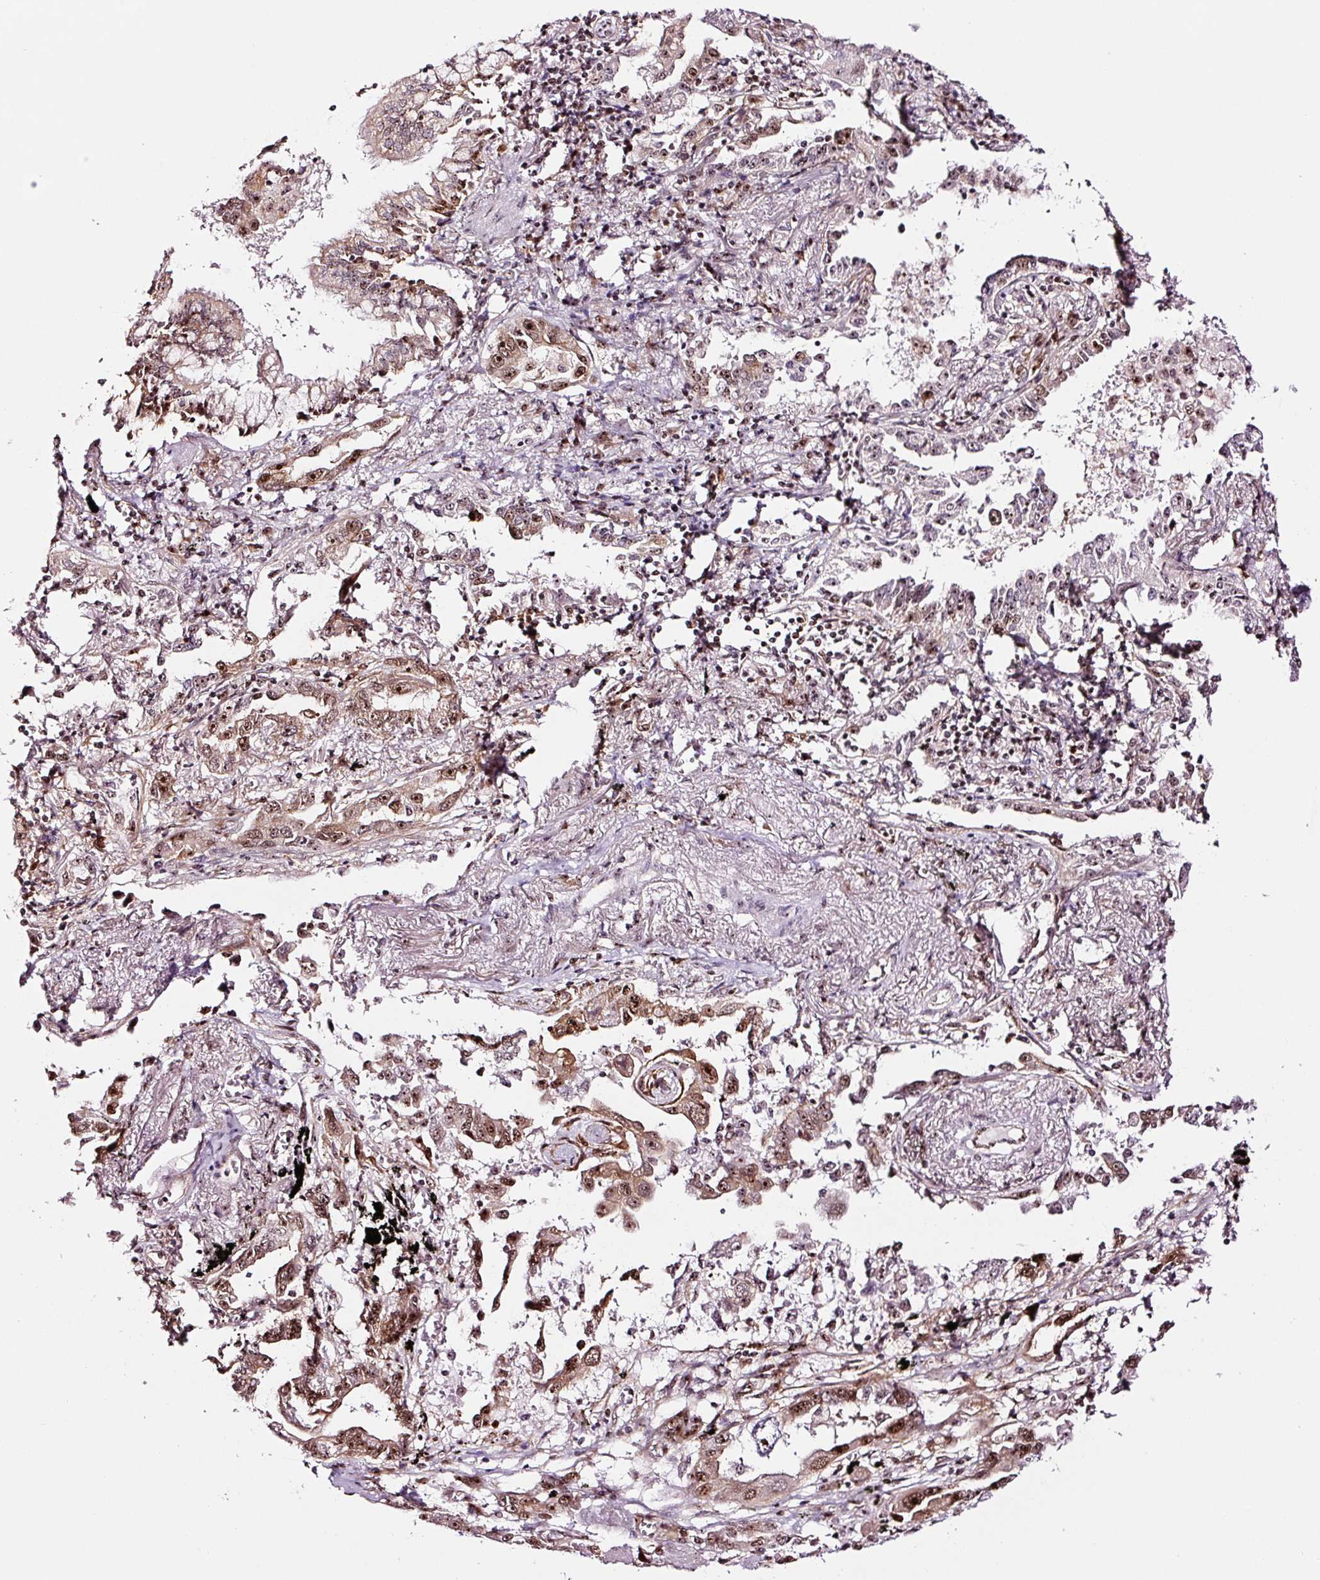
{"staining": {"intensity": "strong", "quantity": ">75%", "location": "cytoplasmic/membranous,nuclear"}, "tissue": "lung cancer", "cell_type": "Tumor cells", "image_type": "cancer", "snomed": [{"axis": "morphology", "description": "Adenocarcinoma, NOS"}, {"axis": "topography", "description": "Lung"}], "caption": "Tumor cells show strong cytoplasmic/membranous and nuclear staining in approximately >75% of cells in lung adenocarcinoma.", "gene": "GNL3", "patient": {"sex": "male", "age": 67}}